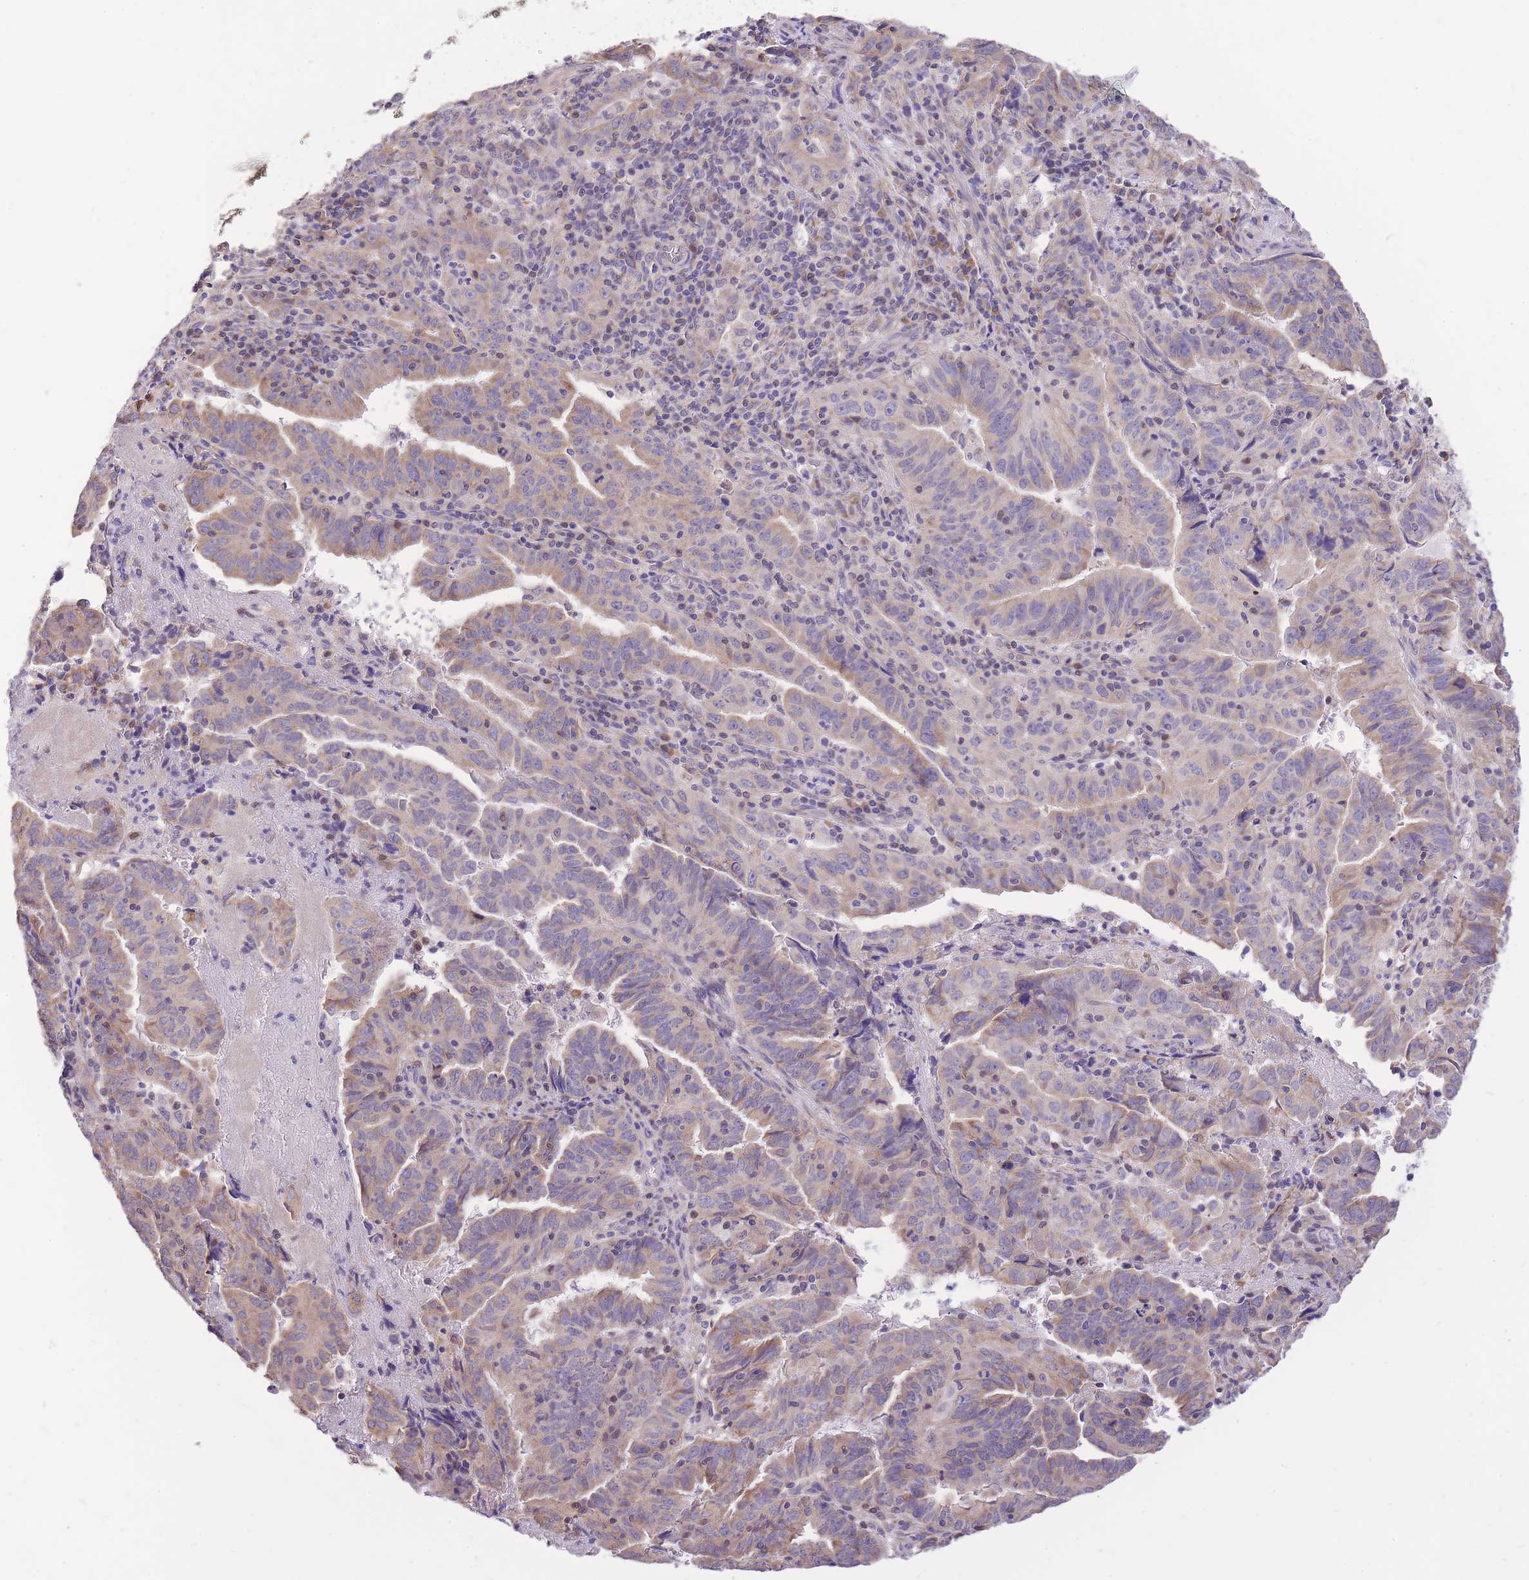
{"staining": {"intensity": "weak", "quantity": "25%-75%", "location": "cytoplasmic/membranous"}, "tissue": "endometrial cancer", "cell_type": "Tumor cells", "image_type": "cancer", "snomed": [{"axis": "morphology", "description": "Adenocarcinoma, NOS"}, {"axis": "topography", "description": "Endometrium"}], "caption": "Tumor cells show weak cytoplasmic/membranous positivity in approximately 25%-75% of cells in endometrial cancer (adenocarcinoma).", "gene": "TOPAZ1", "patient": {"sex": "female", "age": 60}}